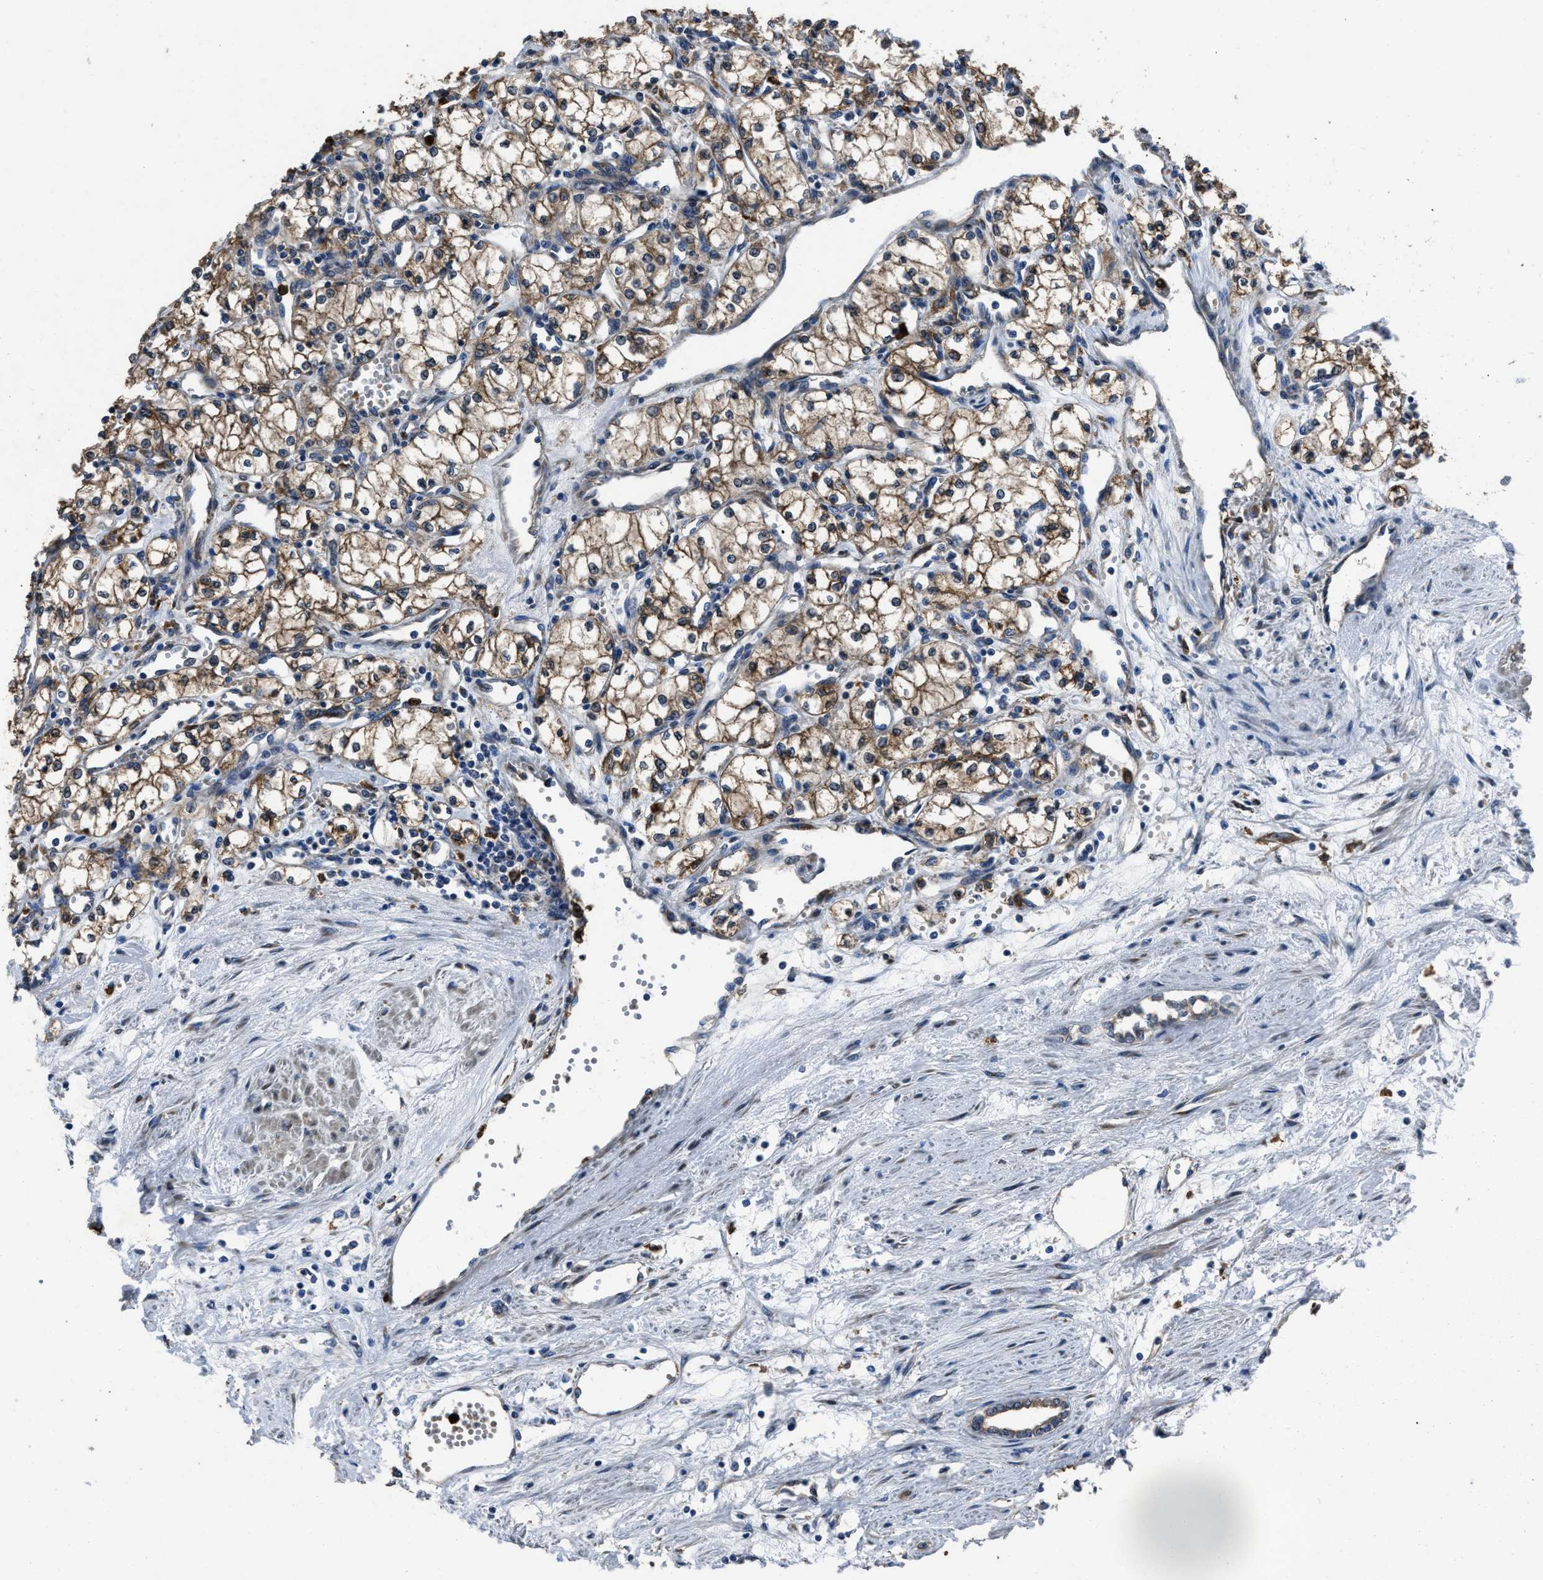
{"staining": {"intensity": "moderate", "quantity": ">75%", "location": "cytoplasmic/membranous"}, "tissue": "renal cancer", "cell_type": "Tumor cells", "image_type": "cancer", "snomed": [{"axis": "morphology", "description": "Adenocarcinoma, NOS"}, {"axis": "topography", "description": "Kidney"}], "caption": "Renal cancer (adenocarcinoma) stained with a protein marker exhibits moderate staining in tumor cells.", "gene": "ANGPT1", "patient": {"sex": "male", "age": 59}}